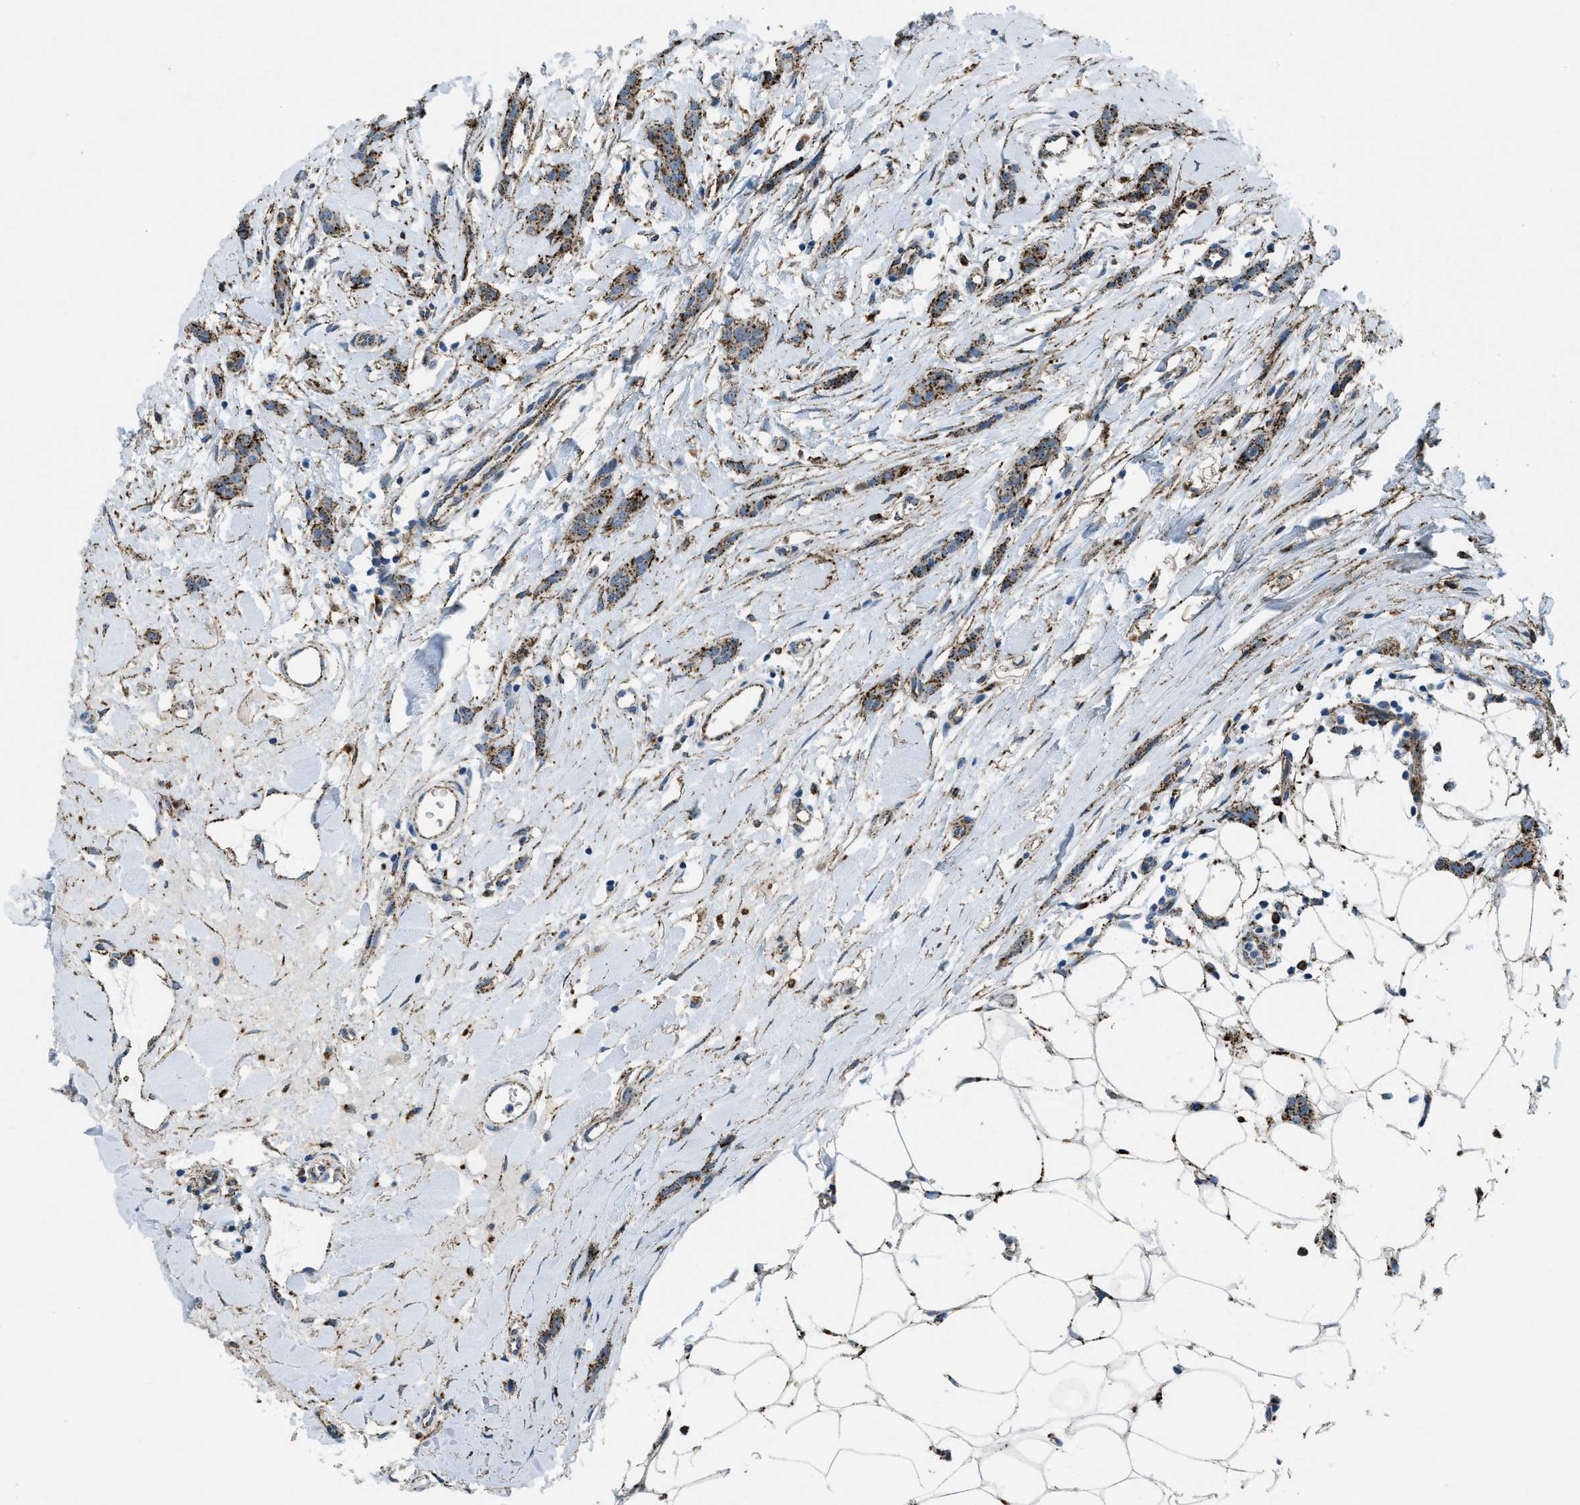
{"staining": {"intensity": "strong", "quantity": ">75%", "location": "cytoplasmic/membranous"}, "tissue": "breast cancer", "cell_type": "Tumor cells", "image_type": "cancer", "snomed": [{"axis": "morphology", "description": "Lobular carcinoma"}, {"axis": "topography", "description": "Skin"}, {"axis": "topography", "description": "Breast"}], "caption": "DAB immunohistochemical staining of lobular carcinoma (breast) exhibits strong cytoplasmic/membranous protein staining in approximately >75% of tumor cells. (brown staining indicates protein expression, while blue staining denotes nuclei).", "gene": "SCARB2", "patient": {"sex": "female", "age": 46}}